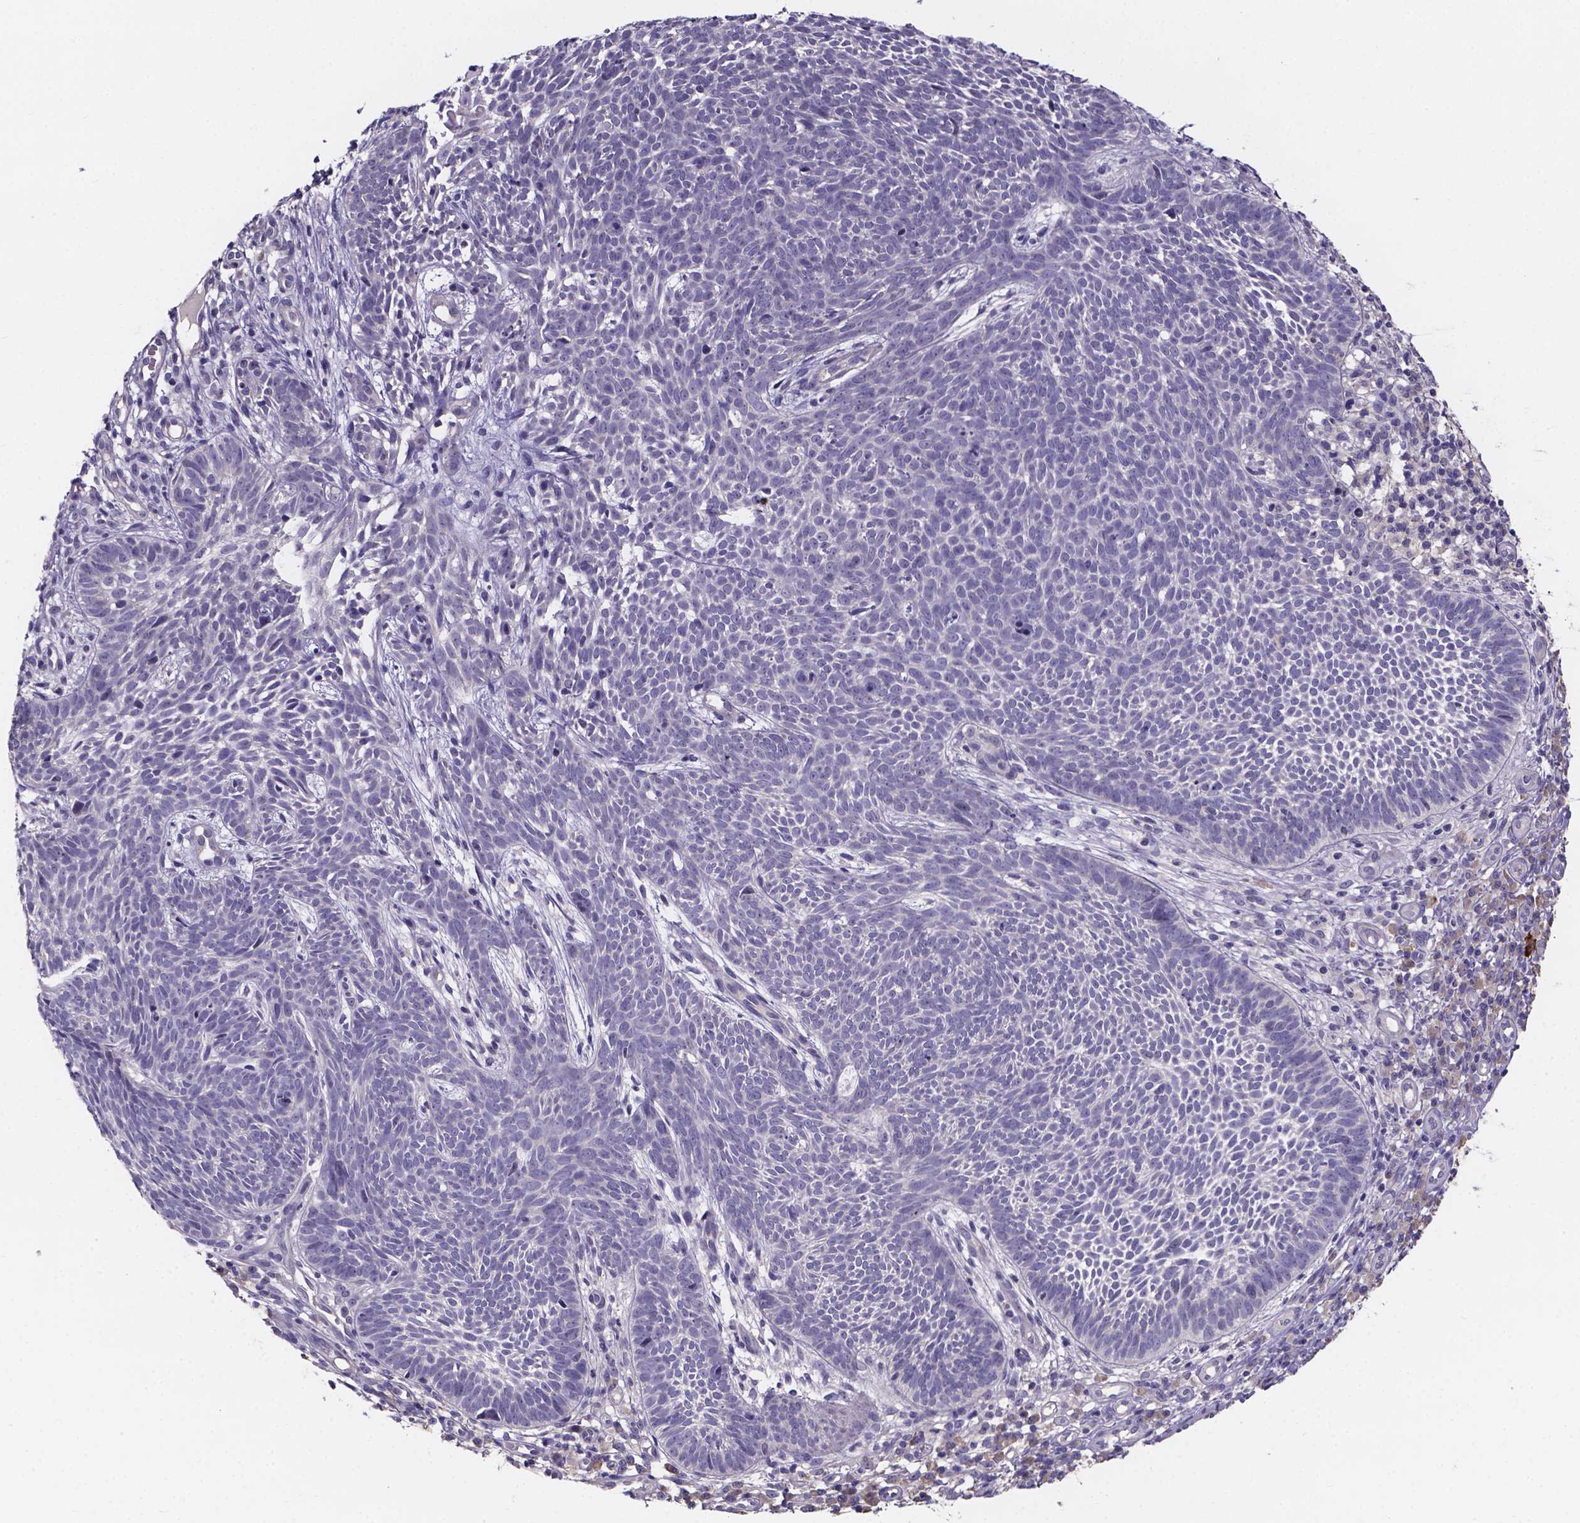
{"staining": {"intensity": "negative", "quantity": "none", "location": "none"}, "tissue": "skin cancer", "cell_type": "Tumor cells", "image_type": "cancer", "snomed": [{"axis": "morphology", "description": "Basal cell carcinoma"}, {"axis": "topography", "description": "Skin"}], "caption": "This is a histopathology image of IHC staining of skin cancer, which shows no expression in tumor cells.", "gene": "SPOCD1", "patient": {"sex": "male", "age": 59}}